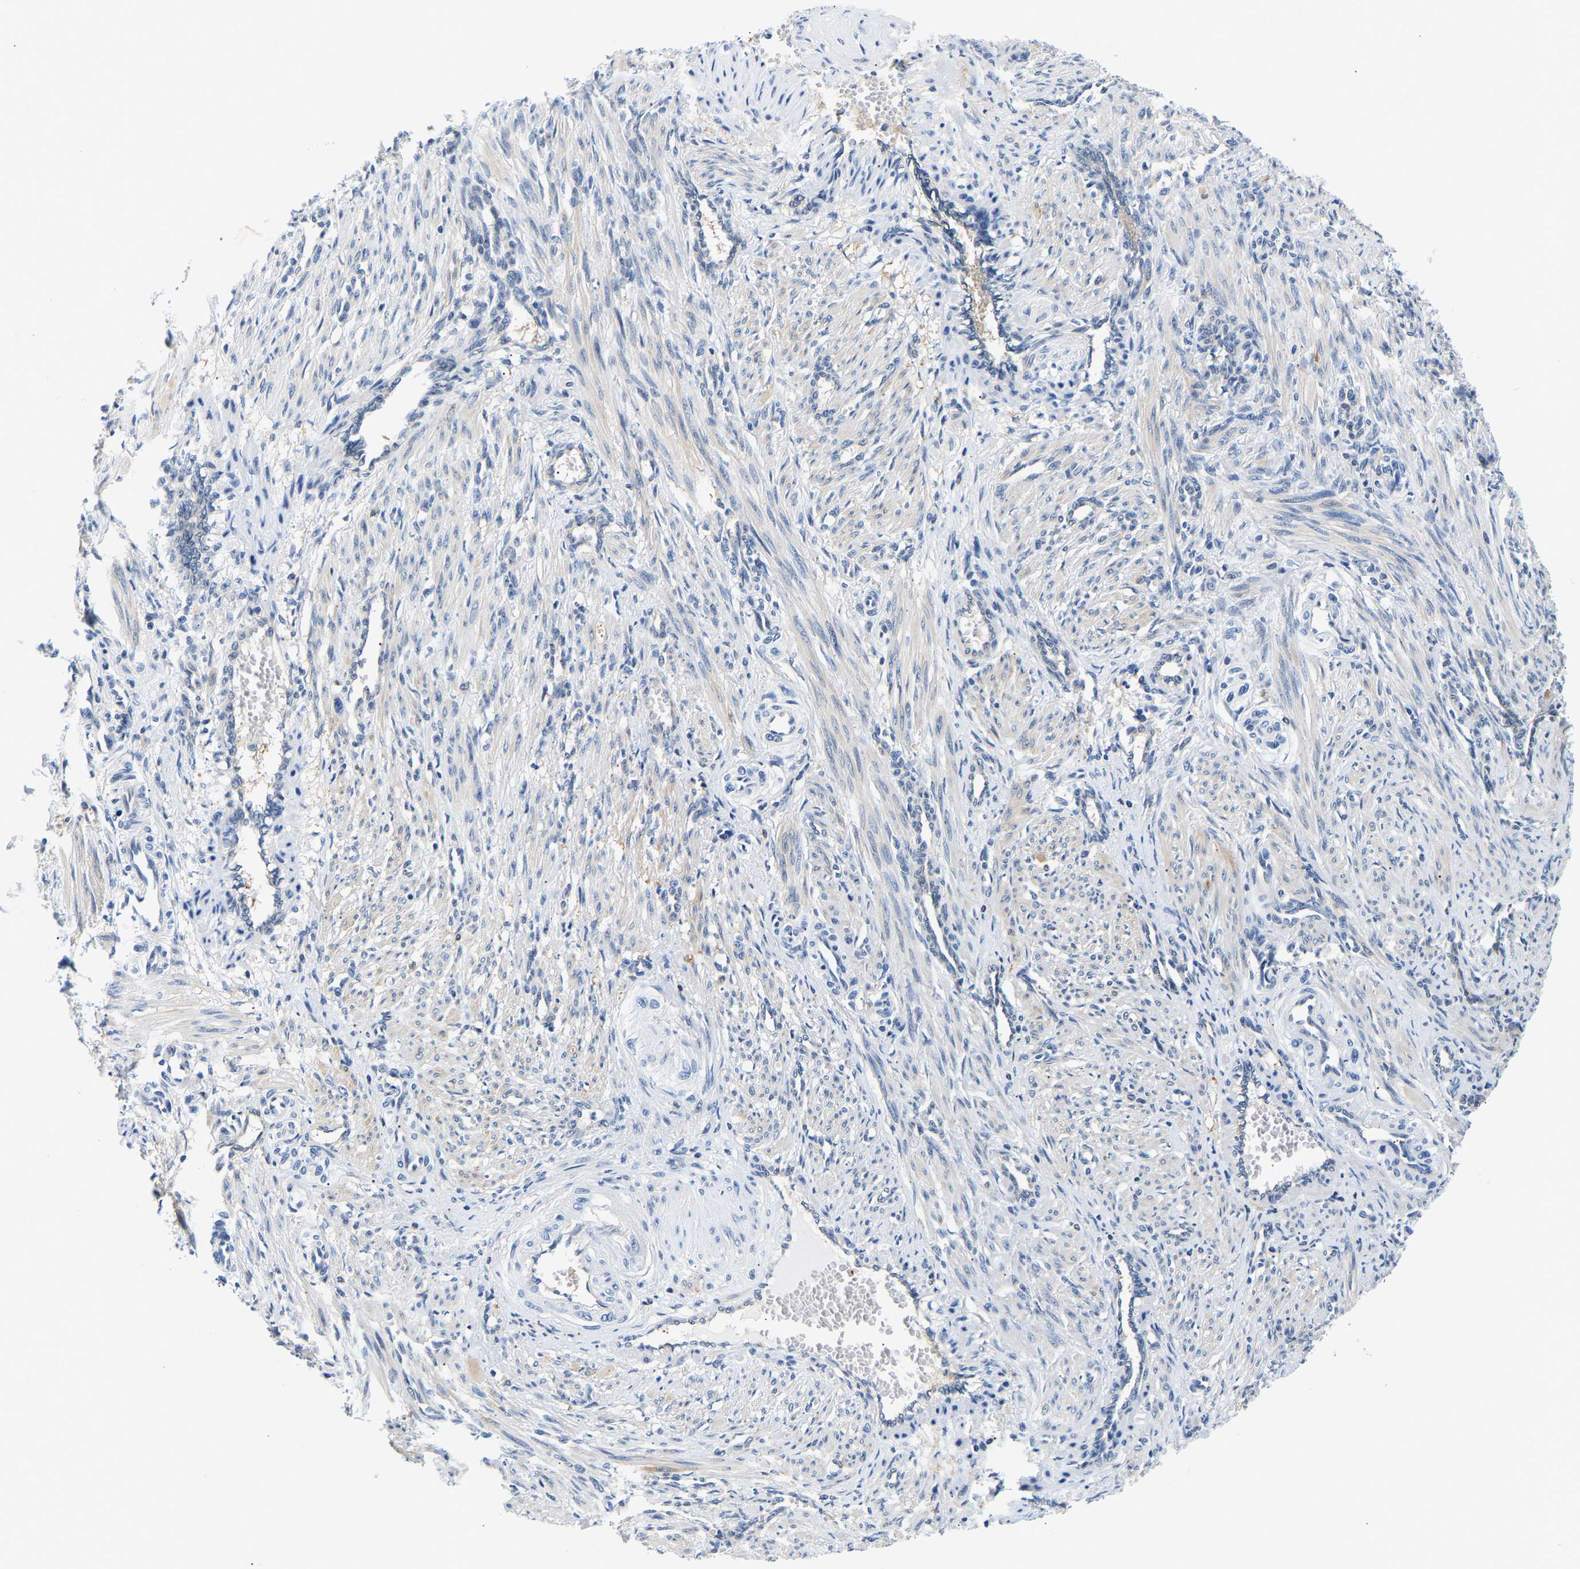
{"staining": {"intensity": "negative", "quantity": "none", "location": "none"}, "tissue": "smooth muscle", "cell_type": "Smooth muscle cells", "image_type": "normal", "snomed": [{"axis": "morphology", "description": "Normal tissue, NOS"}, {"axis": "topography", "description": "Endometrium"}], "caption": "Immunohistochemistry (IHC) of benign smooth muscle shows no staining in smooth muscle cells.", "gene": "UCHL3", "patient": {"sex": "female", "age": 33}}